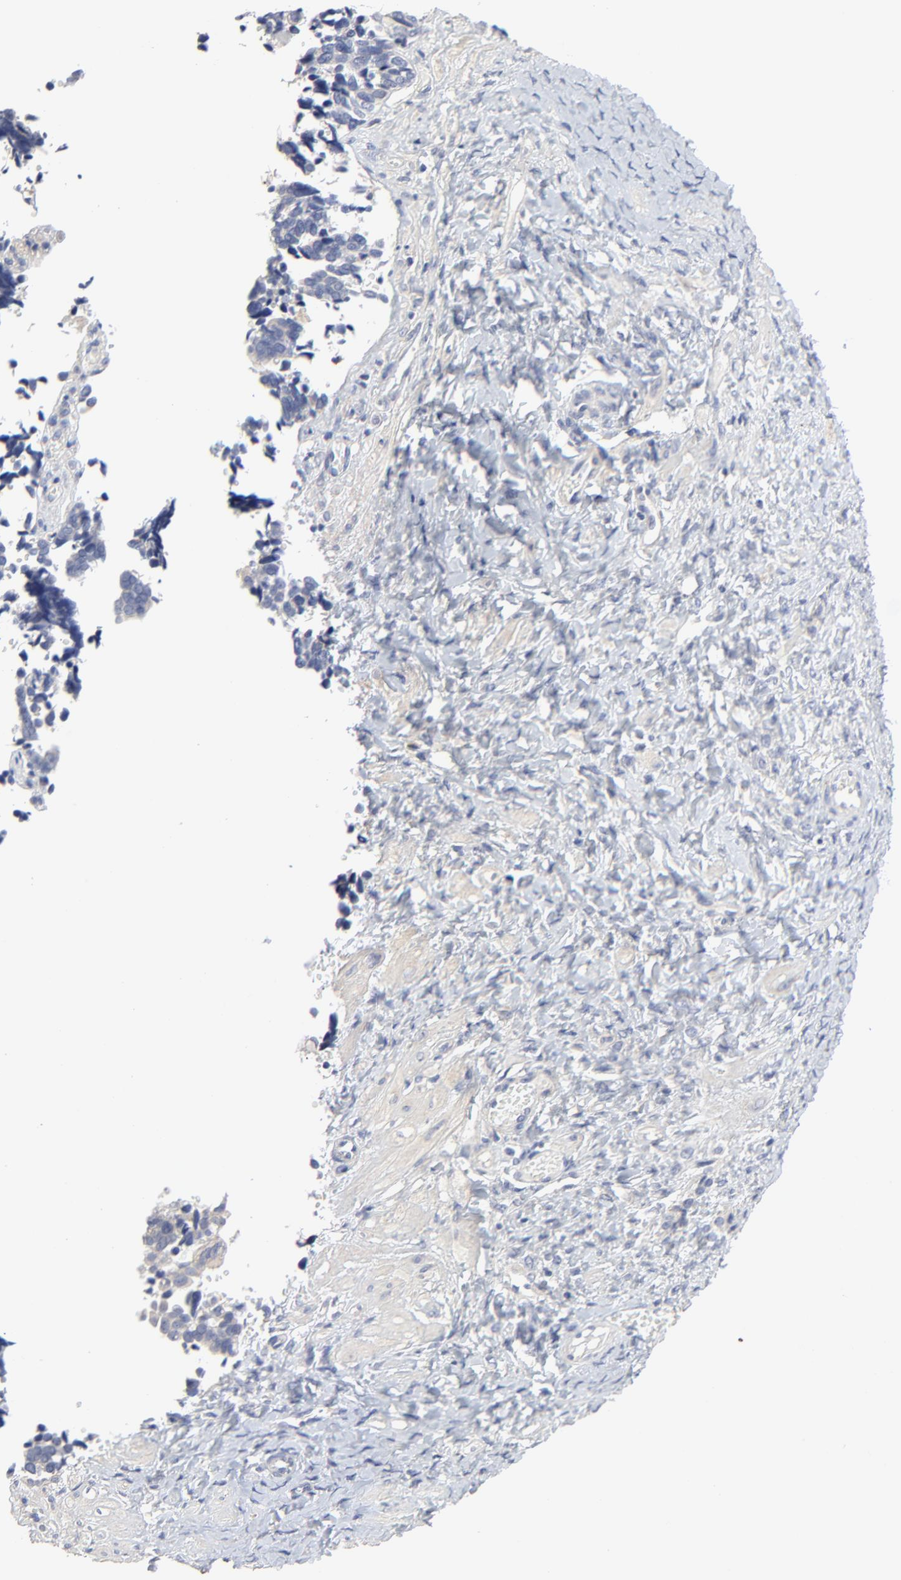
{"staining": {"intensity": "negative", "quantity": "none", "location": "none"}, "tissue": "ovarian cancer", "cell_type": "Tumor cells", "image_type": "cancer", "snomed": [{"axis": "morphology", "description": "Cystadenocarcinoma, serous, NOS"}, {"axis": "topography", "description": "Ovary"}], "caption": "An image of human ovarian cancer (serous cystadenocarcinoma) is negative for staining in tumor cells.", "gene": "DHRSX", "patient": {"sex": "female", "age": 77}}